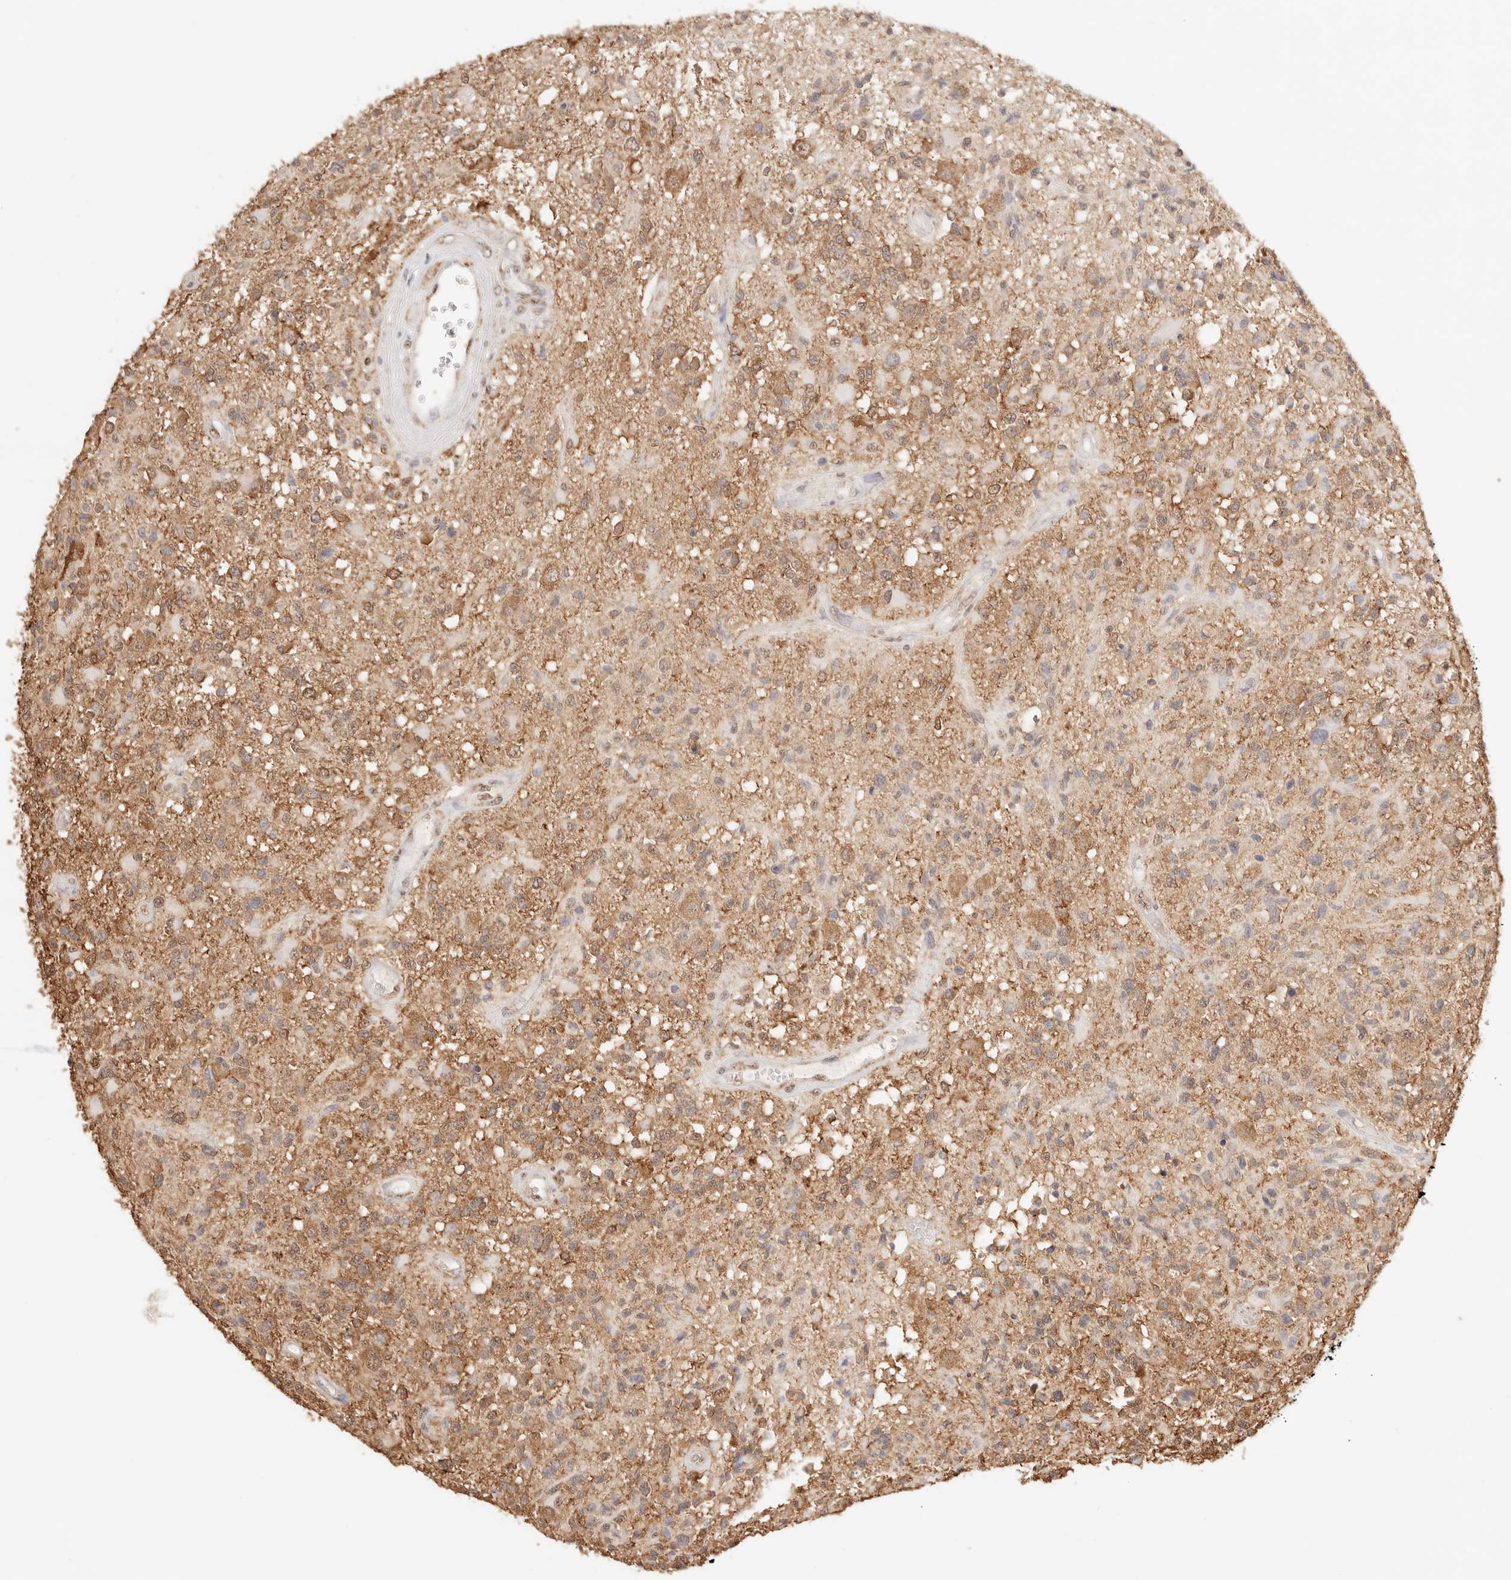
{"staining": {"intensity": "moderate", "quantity": "25%-75%", "location": "cytoplasmic/membranous"}, "tissue": "glioma", "cell_type": "Tumor cells", "image_type": "cancer", "snomed": [{"axis": "morphology", "description": "Glioma, malignant, High grade"}, {"axis": "morphology", "description": "Glioblastoma, NOS"}, {"axis": "topography", "description": "Brain"}], "caption": "Protein expression analysis of malignant glioma (high-grade) displays moderate cytoplasmic/membranous staining in about 25%-75% of tumor cells.", "gene": "IL1R2", "patient": {"sex": "male", "age": 60}}